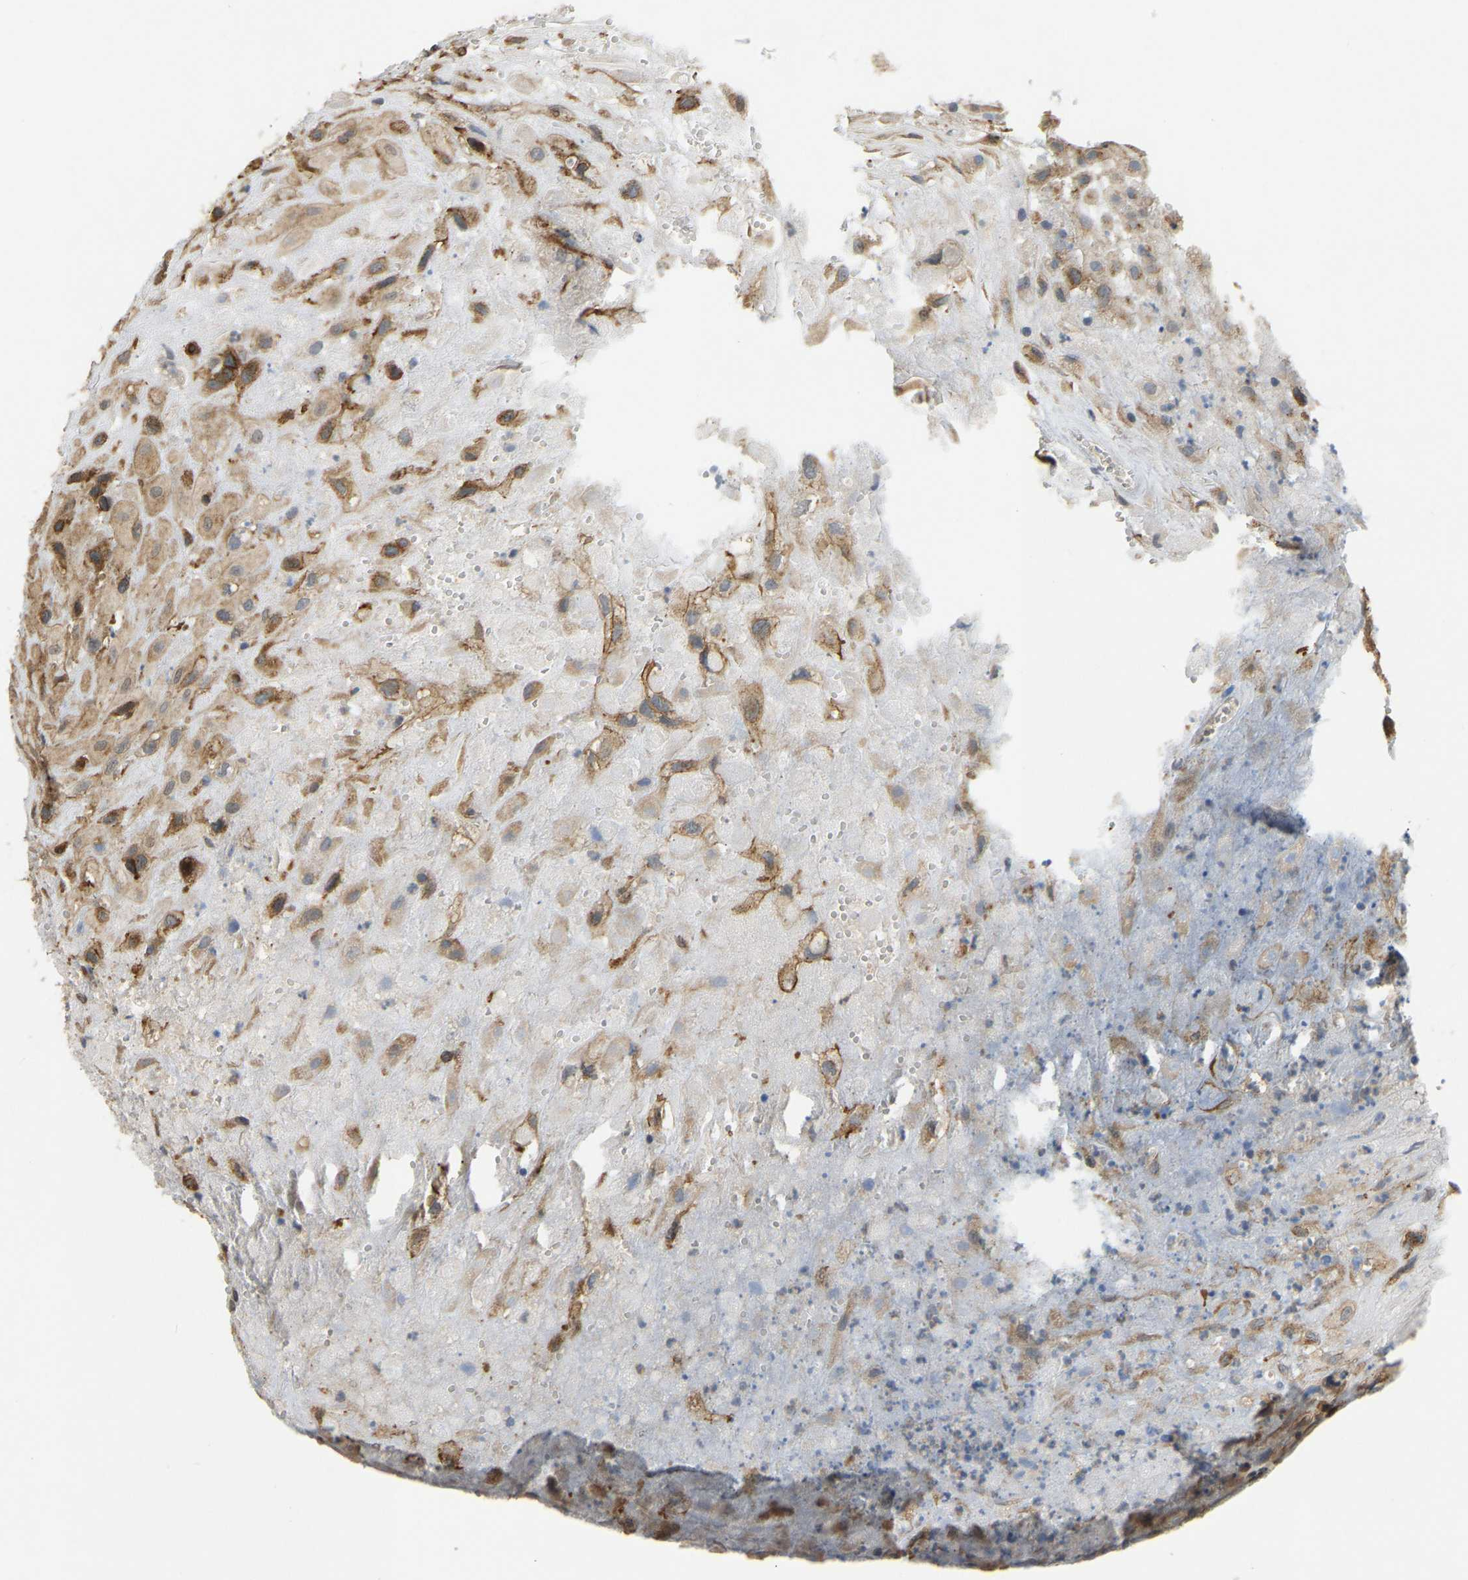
{"staining": {"intensity": "moderate", "quantity": ">75%", "location": "cytoplasmic/membranous"}, "tissue": "placenta", "cell_type": "Decidual cells", "image_type": "normal", "snomed": [{"axis": "morphology", "description": "Normal tissue, NOS"}, {"axis": "topography", "description": "Placenta"}], "caption": "Immunohistochemistry (DAB (3,3'-diaminobenzidine)) staining of benign placenta shows moderate cytoplasmic/membranous protein positivity in approximately >75% of decidual cells.", "gene": "KIAA1671", "patient": {"sex": "female", "age": 18}}